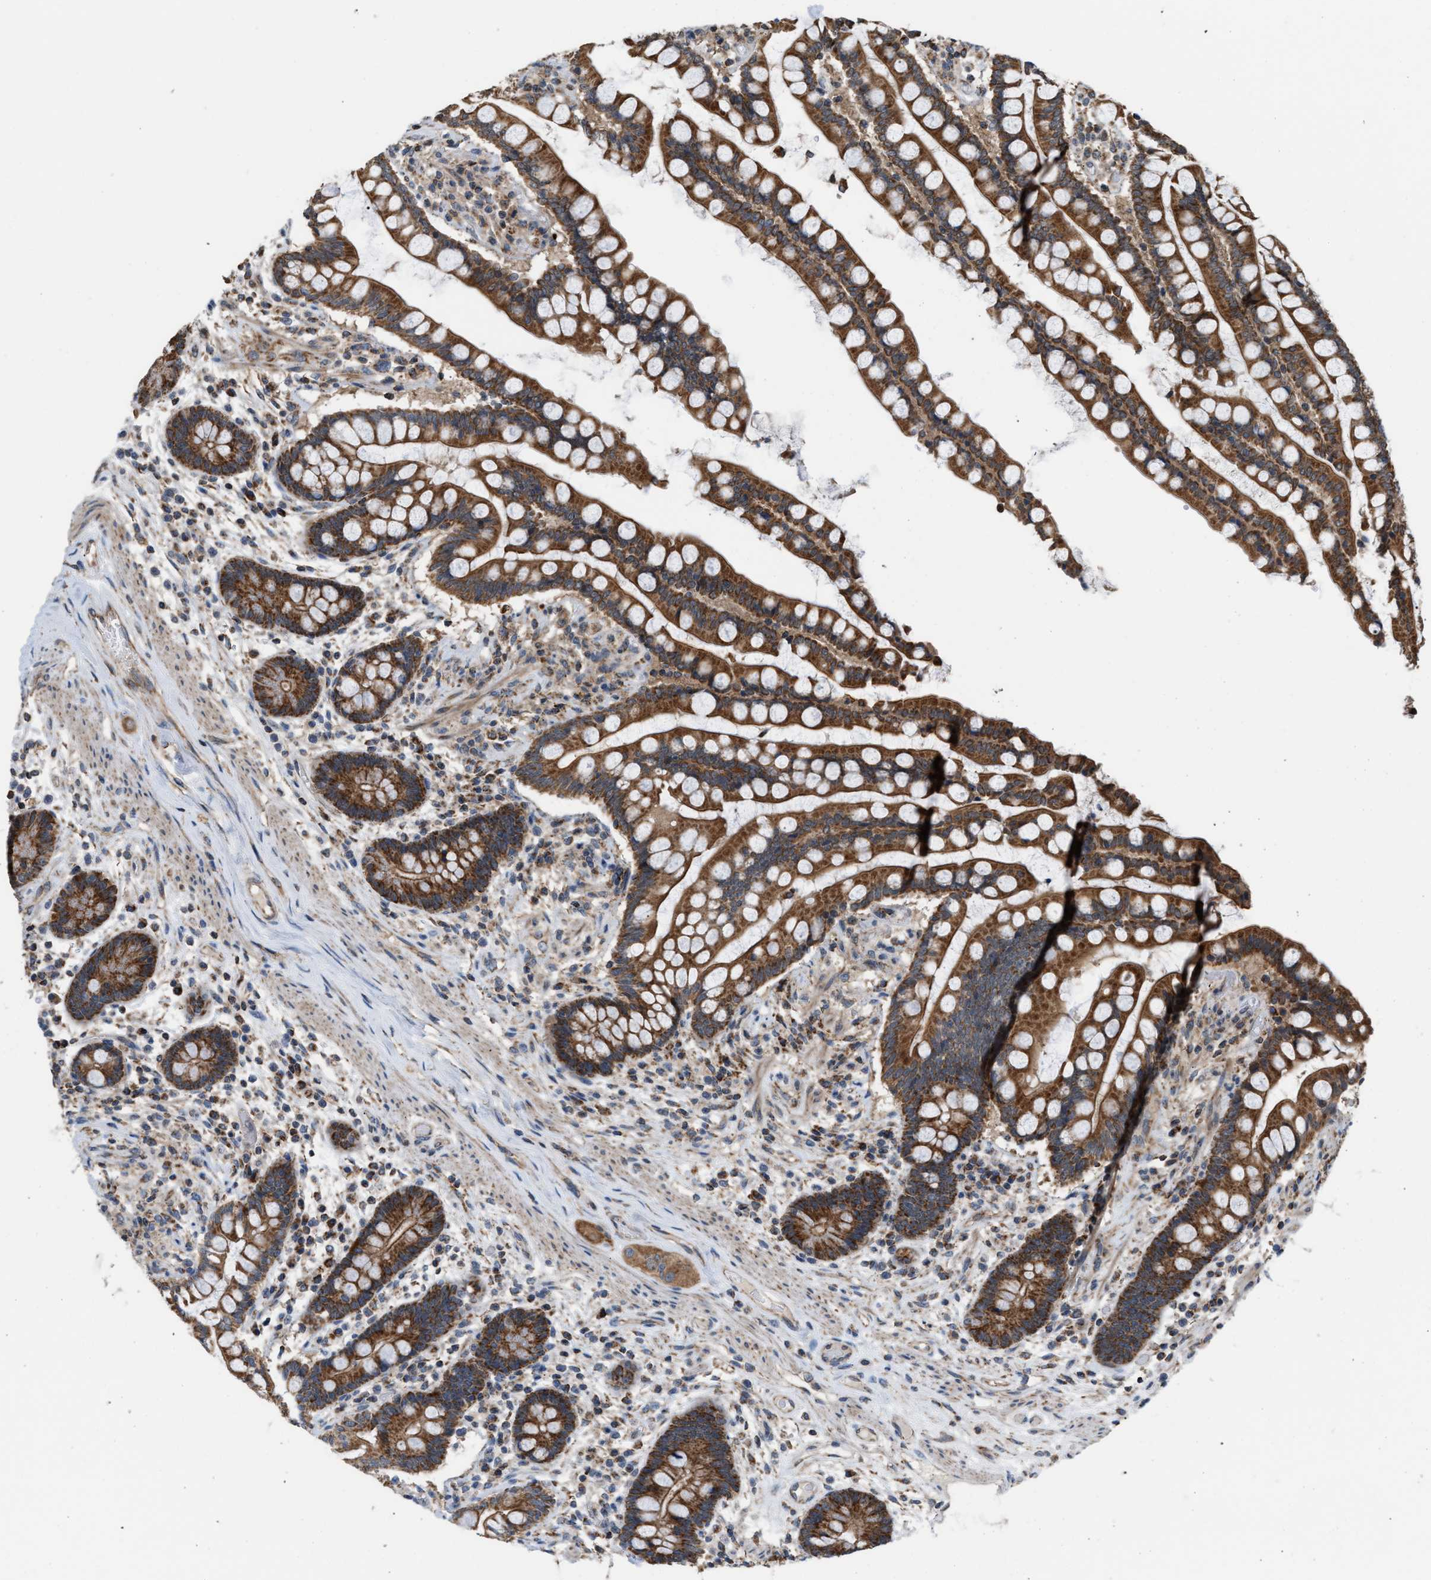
{"staining": {"intensity": "moderate", "quantity": ">75%", "location": "cytoplasmic/membranous"}, "tissue": "colon", "cell_type": "Endothelial cells", "image_type": "normal", "snomed": [{"axis": "morphology", "description": "Normal tissue, NOS"}, {"axis": "topography", "description": "Colon"}], "caption": "DAB immunohistochemical staining of benign human colon shows moderate cytoplasmic/membranous protein staining in approximately >75% of endothelial cells.", "gene": "SGSM2", "patient": {"sex": "male", "age": 73}}